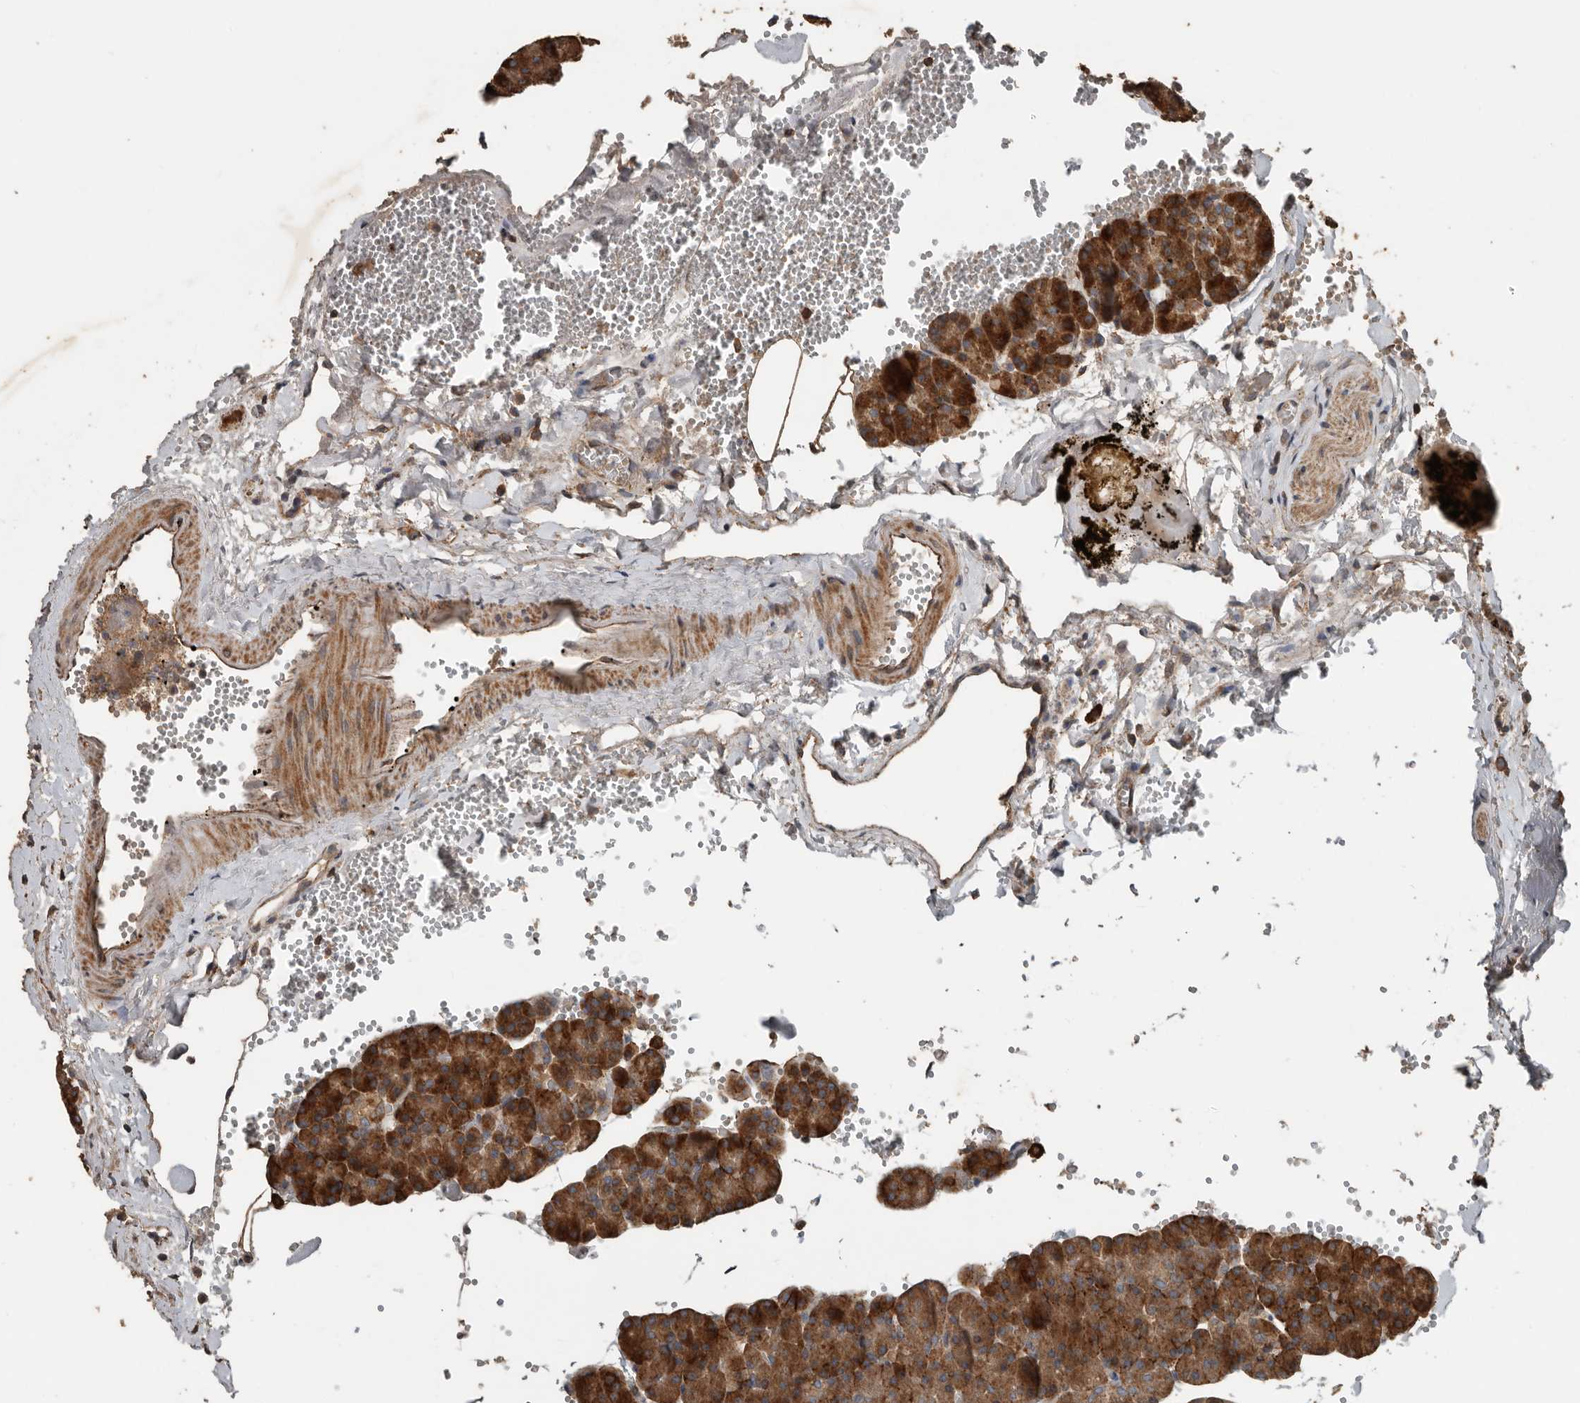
{"staining": {"intensity": "strong", "quantity": ">75%", "location": "cytoplasmic/membranous"}, "tissue": "pancreas", "cell_type": "Exocrine glandular cells", "image_type": "normal", "snomed": [{"axis": "morphology", "description": "Normal tissue, NOS"}, {"axis": "morphology", "description": "Carcinoid, malignant, NOS"}, {"axis": "topography", "description": "Pancreas"}], "caption": "A brown stain highlights strong cytoplasmic/membranous positivity of a protein in exocrine glandular cells of unremarkable pancreas.", "gene": "RNF207", "patient": {"sex": "female", "age": 35}}